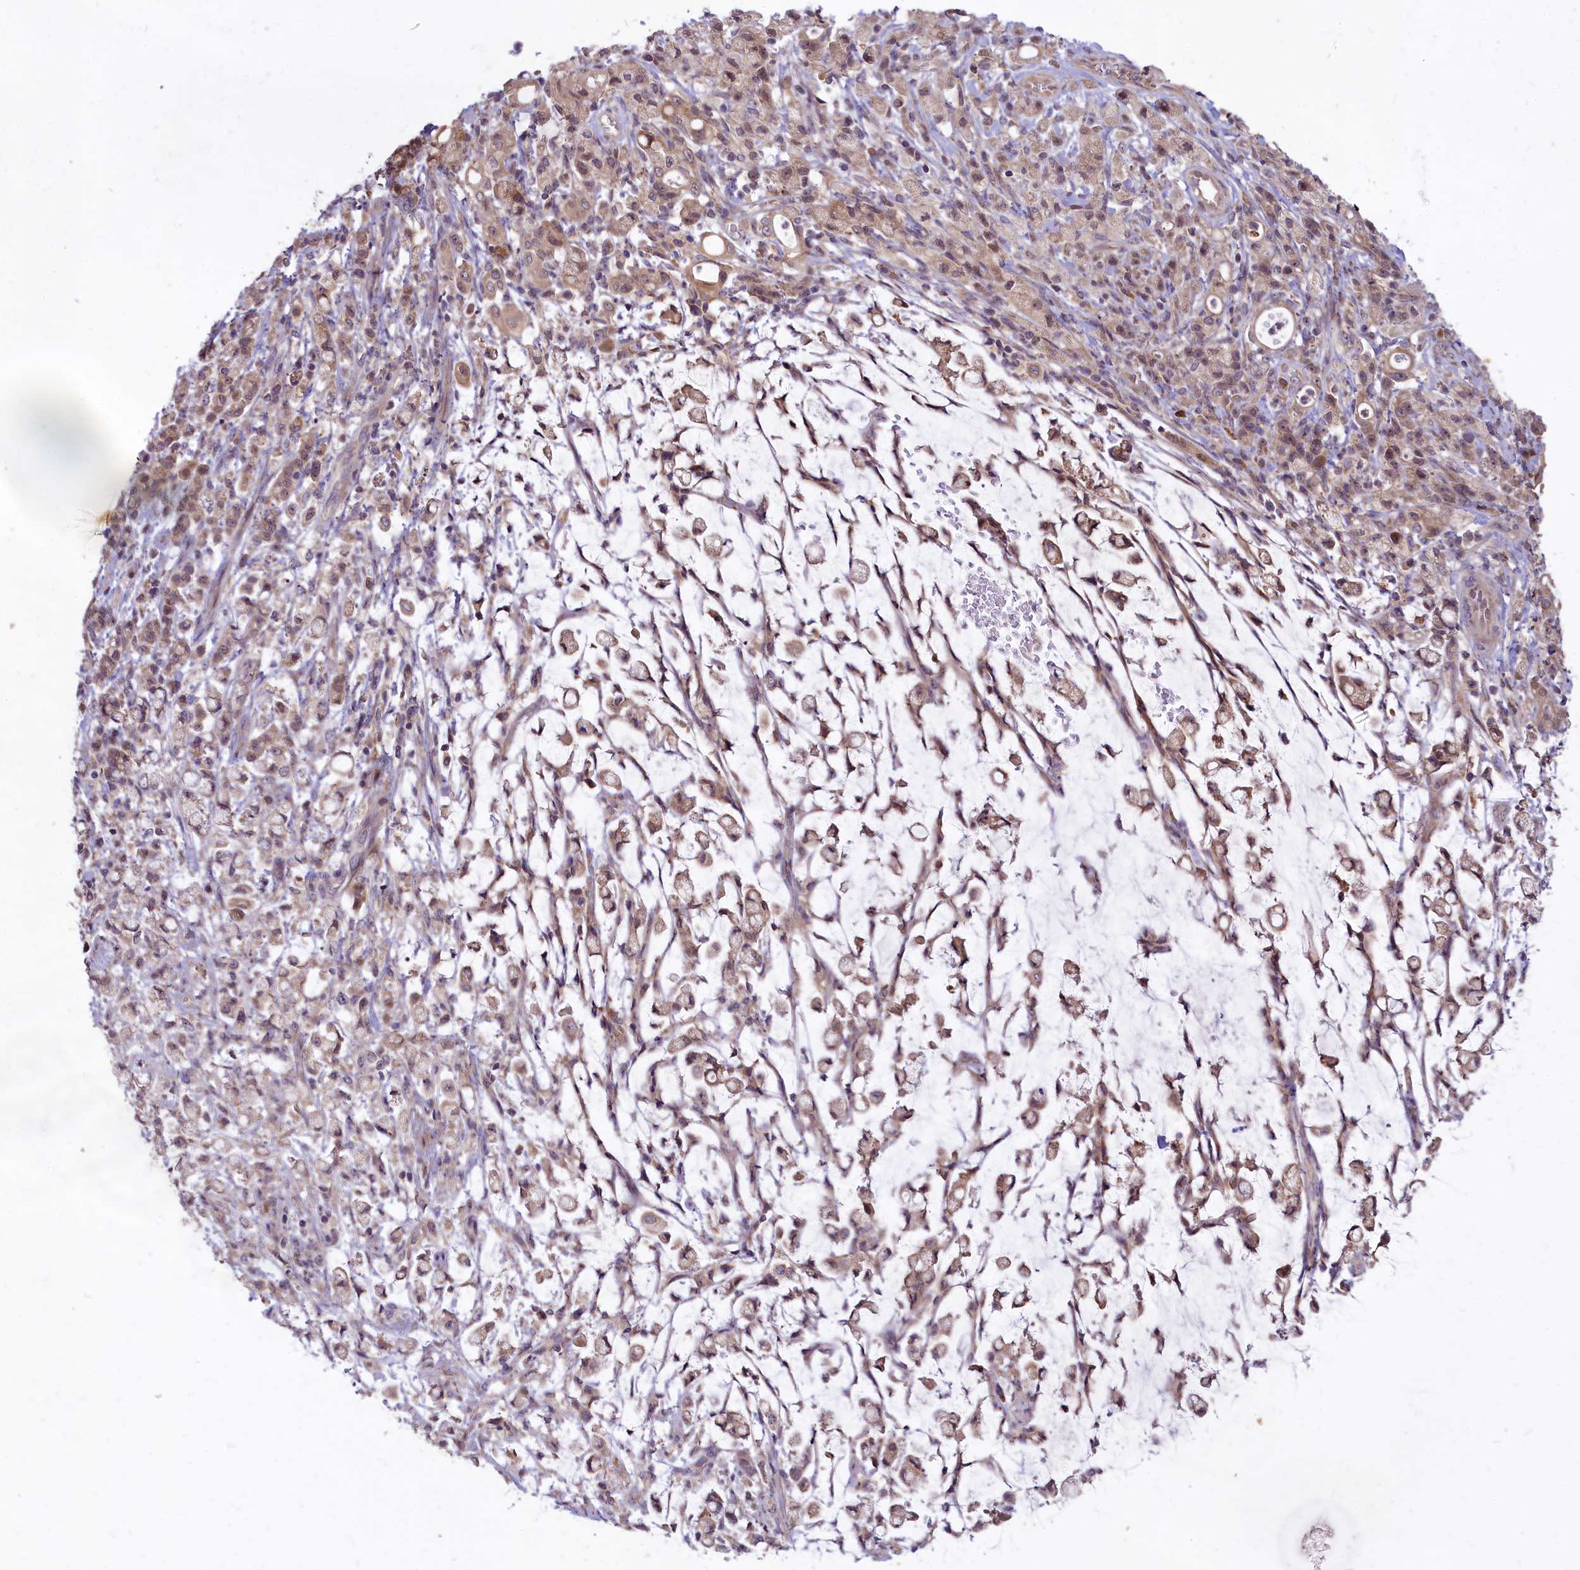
{"staining": {"intensity": "weak", "quantity": "25%-75%", "location": "cytoplasmic/membranous"}, "tissue": "stomach cancer", "cell_type": "Tumor cells", "image_type": "cancer", "snomed": [{"axis": "morphology", "description": "Adenocarcinoma, NOS"}, {"axis": "topography", "description": "Stomach"}], "caption": "Adenocarcinoma (stomach) was stained to show a protein in brown. There is low levels of weak cytoplasmic/membranous expression in approximately 25%-75% of tumor cells.", "gene": "MEMO1", "patient": {"sex": "female", "age": 60}}